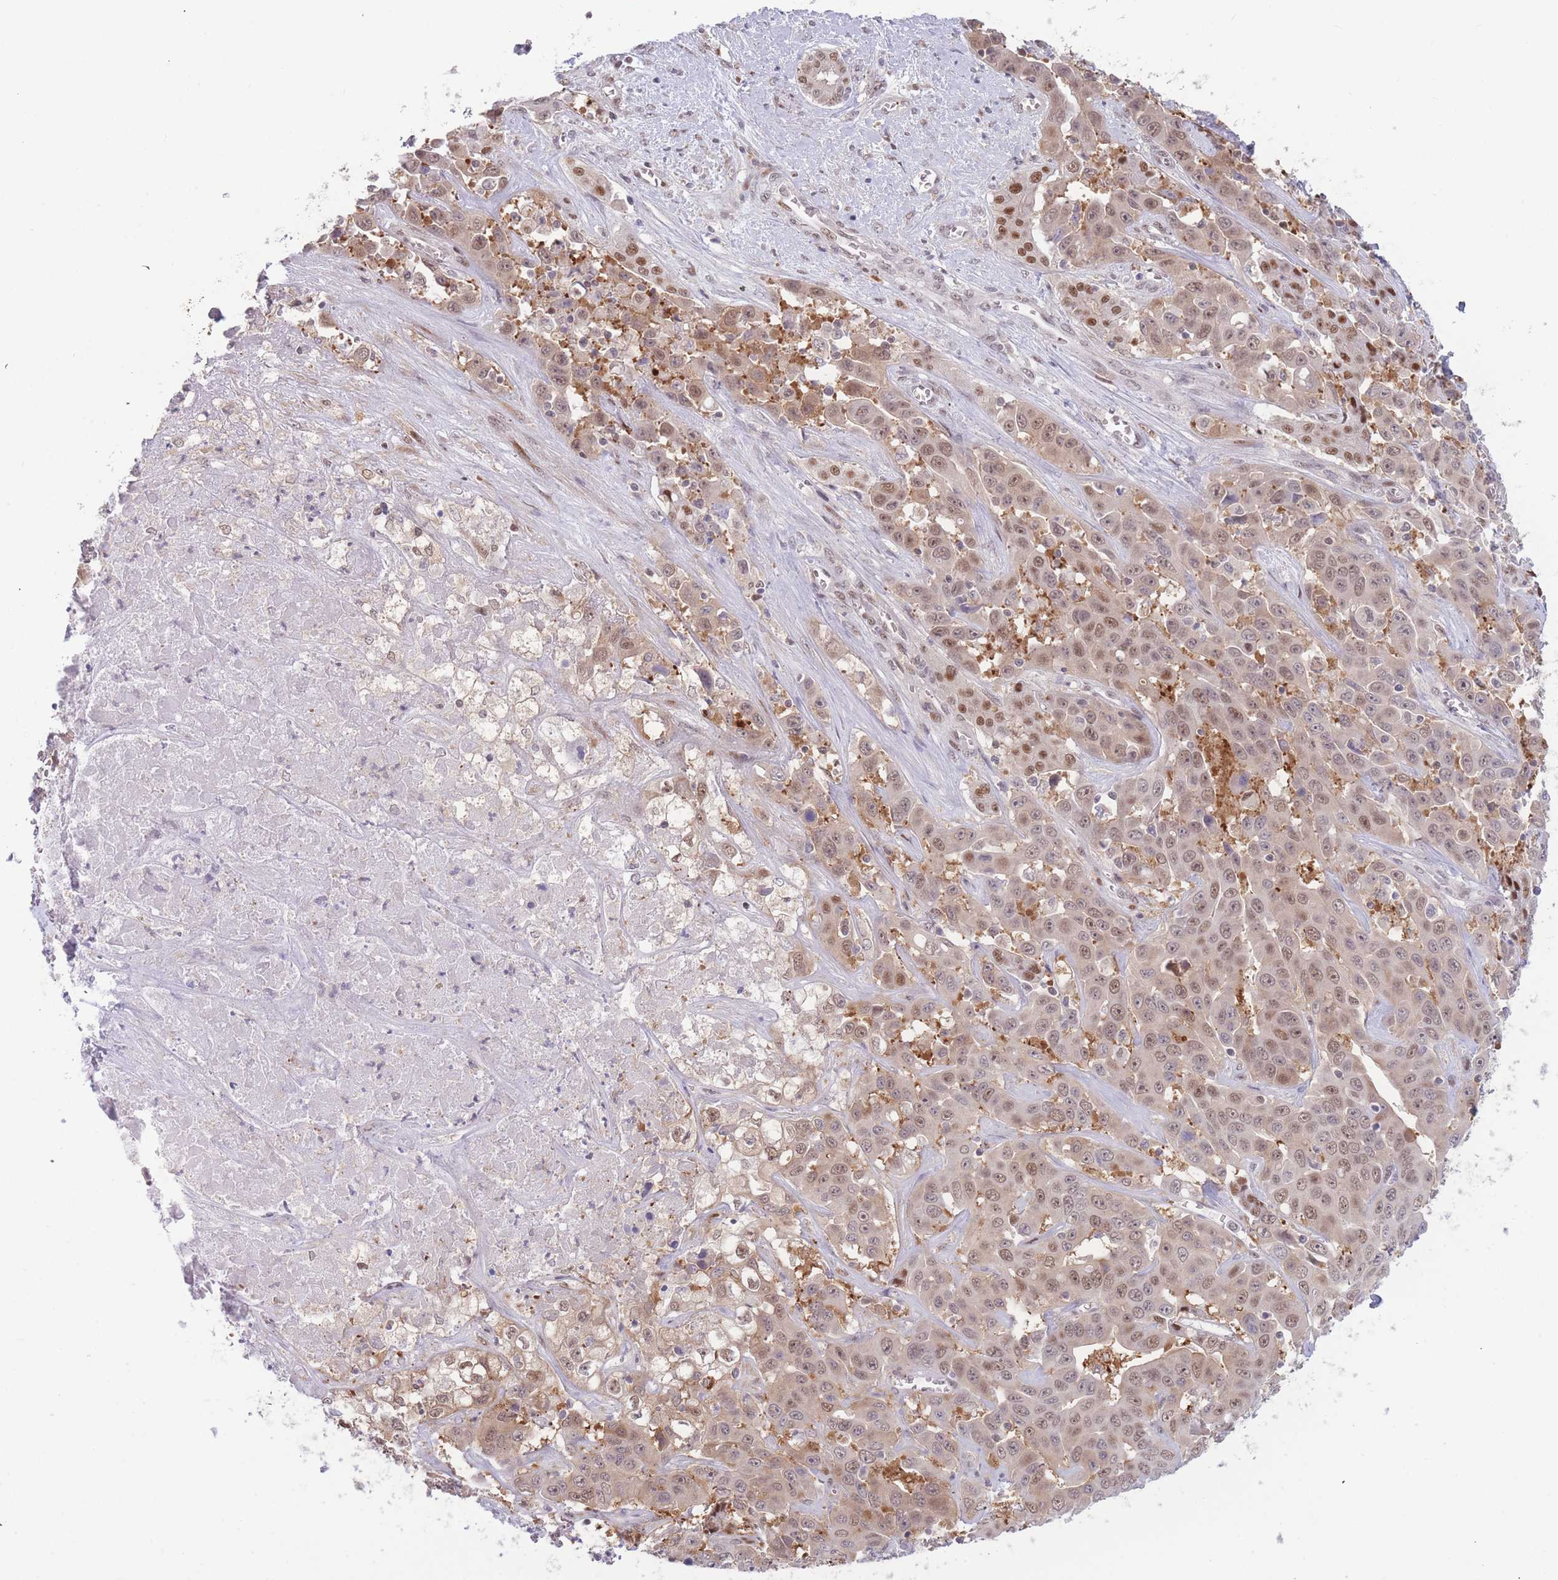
{"staining": {"intensity": "moderate", "quantity": ">75%", "location": "cytoplasmic/membranous,nuclear"}, "tissue": "liver cancer", "cell_type": "Tumor cells", "image_type": "cancer", "snomed": [{"axis": "morphology", "description": "Cholangiocarcinoma"}, {"axis": "topography", "description": "Liver"}], "caption": "Moderate cytoplasmic/membranous and nuclear expression for a protein is identified in about >75% of tumor cells of cholangiocarcinoma (liver) using immunohistochemistry.", "gene": "DEAF1", "patient": {"sex": "female", "age": 52}}